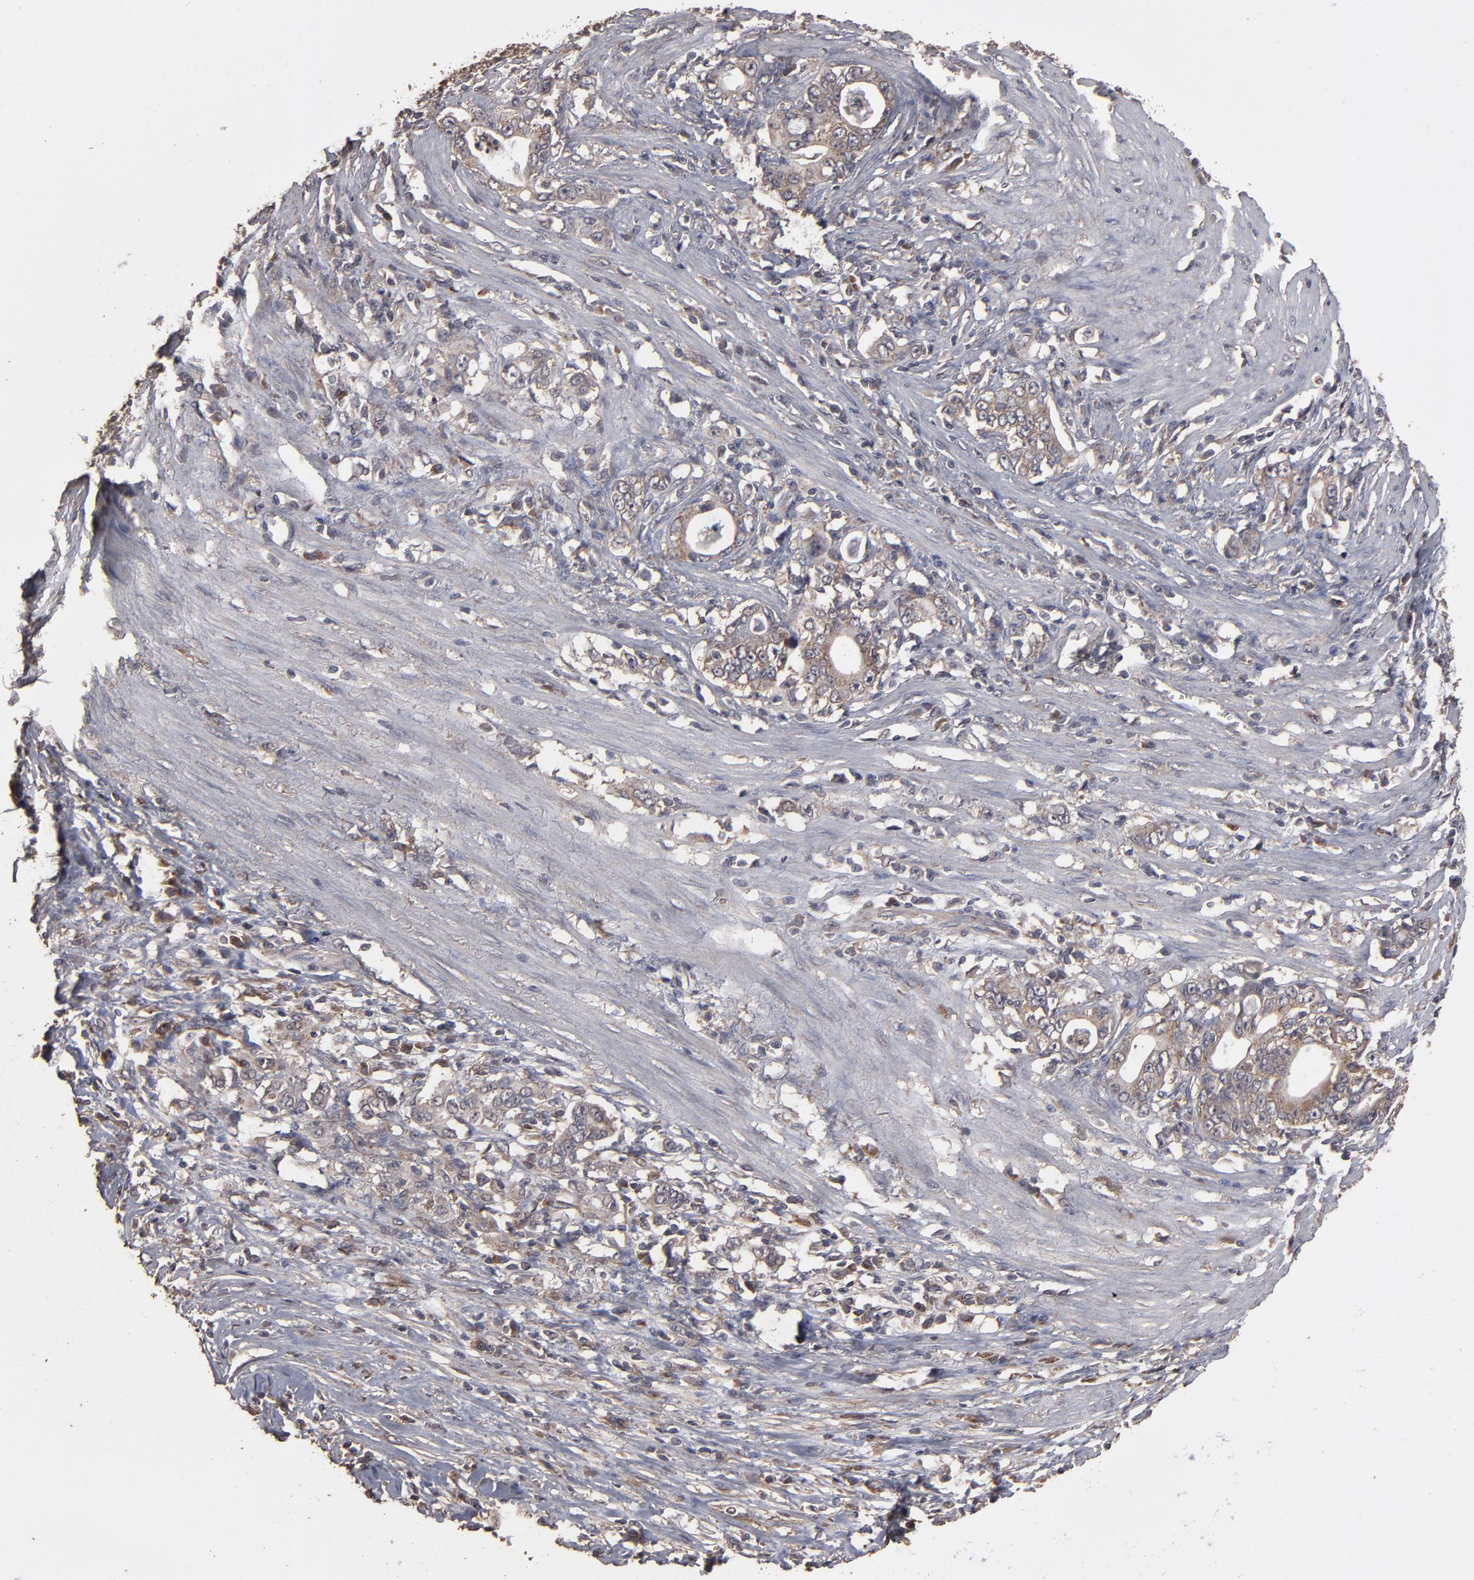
{"staining": {"intensity": "weak", "quantity": ">75%", "location": "cytoplasmic/membranous"}, "tissue": "stomach cancer", "cell_type": "Tumor cells", "image_type": "cancer", "snomed": [{"axis": "morphology", "description": "Adenocarcinoma, NOS"}, {"axis": "topography", "description": "Stomach, lower"}], "caption": "Immunohistochemistry (IHC) of human adenocarcinoma (stomach) reveals low levels of weak cytoplasmic/membranous staining in about >75% of tumor cells.", "gene": "MMP2", "patient": {"sex": "female", "age": 72}}